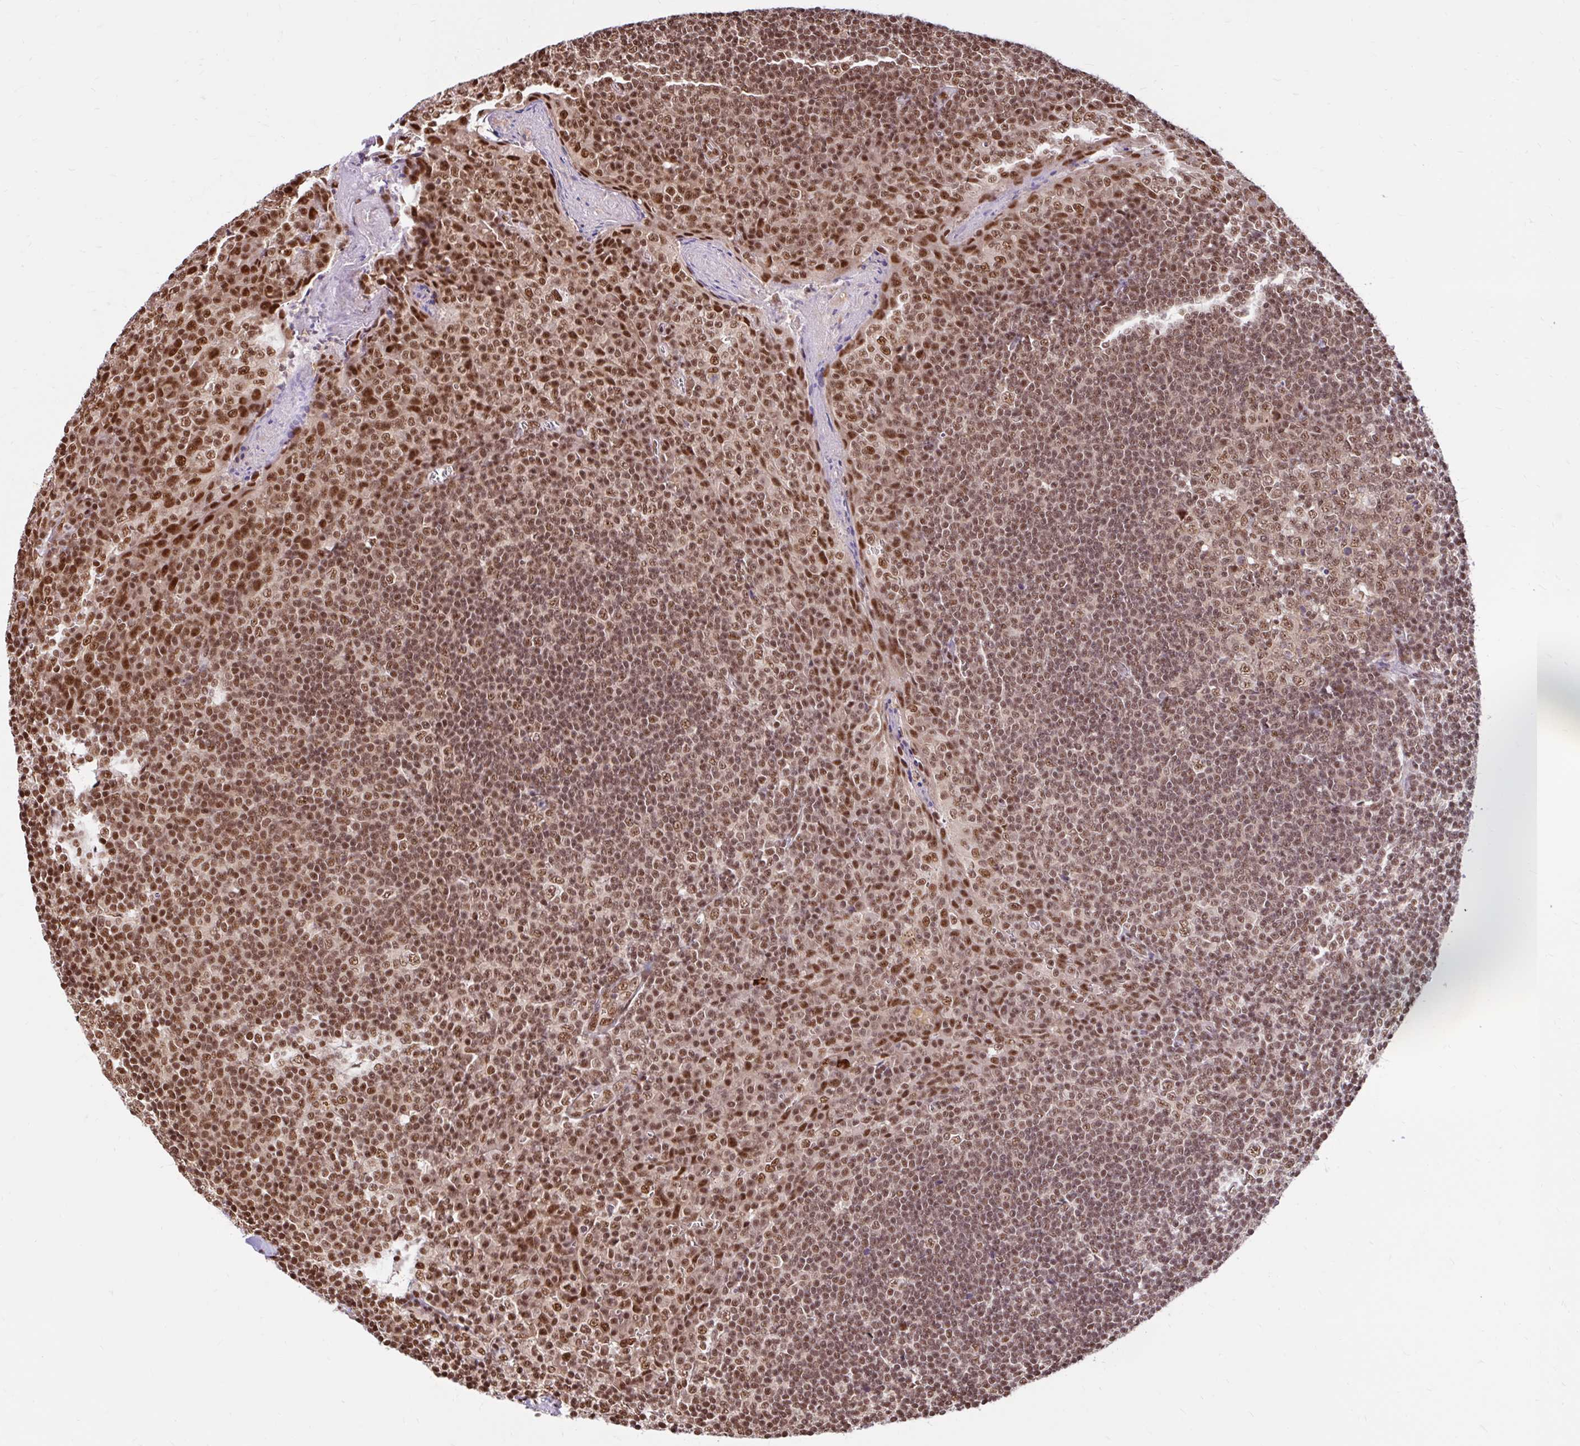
{"staining": {"intensity": "moderate", "quantity": ">75%", "location": "nuclear"}, "tissue": "tonsil", "cell_type": "Germinal center cells", "image_type": "normal", "snomed": [{"axis": "morphology", "description": "Normal tissue, NOS"}, {"axis": "topography", "description": "Tonsil"}], "caption": "Human tonsil stained with a brown dye shows moderate nuclear positive expression in approximately >75% of germinal center cells.", "gene": "ABCA9", "patient": {"sex": "male", "age": 27}}